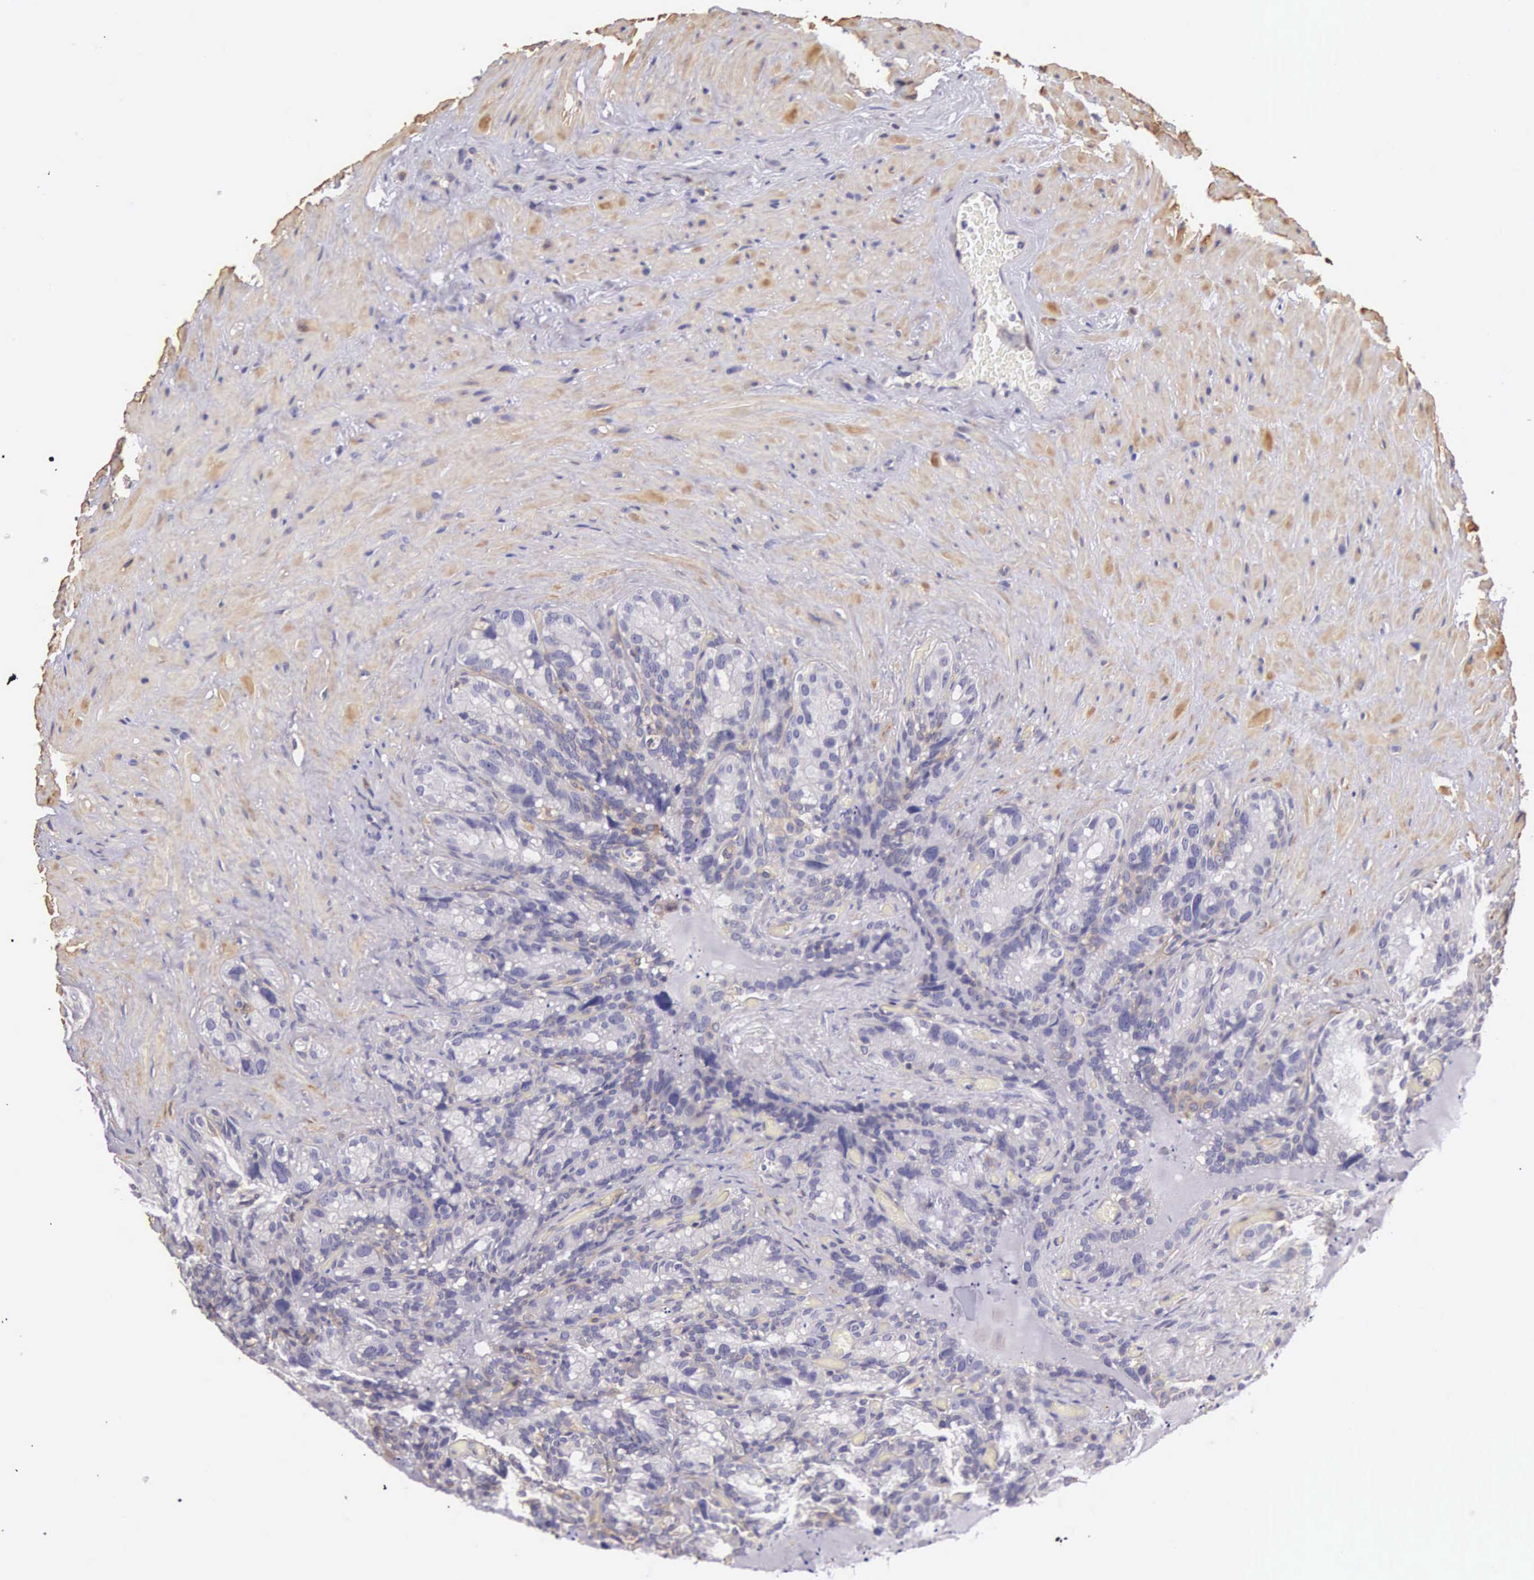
{"staining": {"intensity": "negative", "quantity": "none", "location": "none"}, "tissue": "seminal vesicle", "cell_type": "Glandular cells", "image_type": "normal", "snomed": [{"axis": "morphology", "description": "Normal tissue, NOS"}, {"axis": "topography", "description": "Seminal veicle"}], "caption": "This is an IHC image of unremarkable human seminal vesicle. There is no positivity in glandular cells.", "gene": "OSBPL3", "patient": {"sex": "male", "age": 63}}